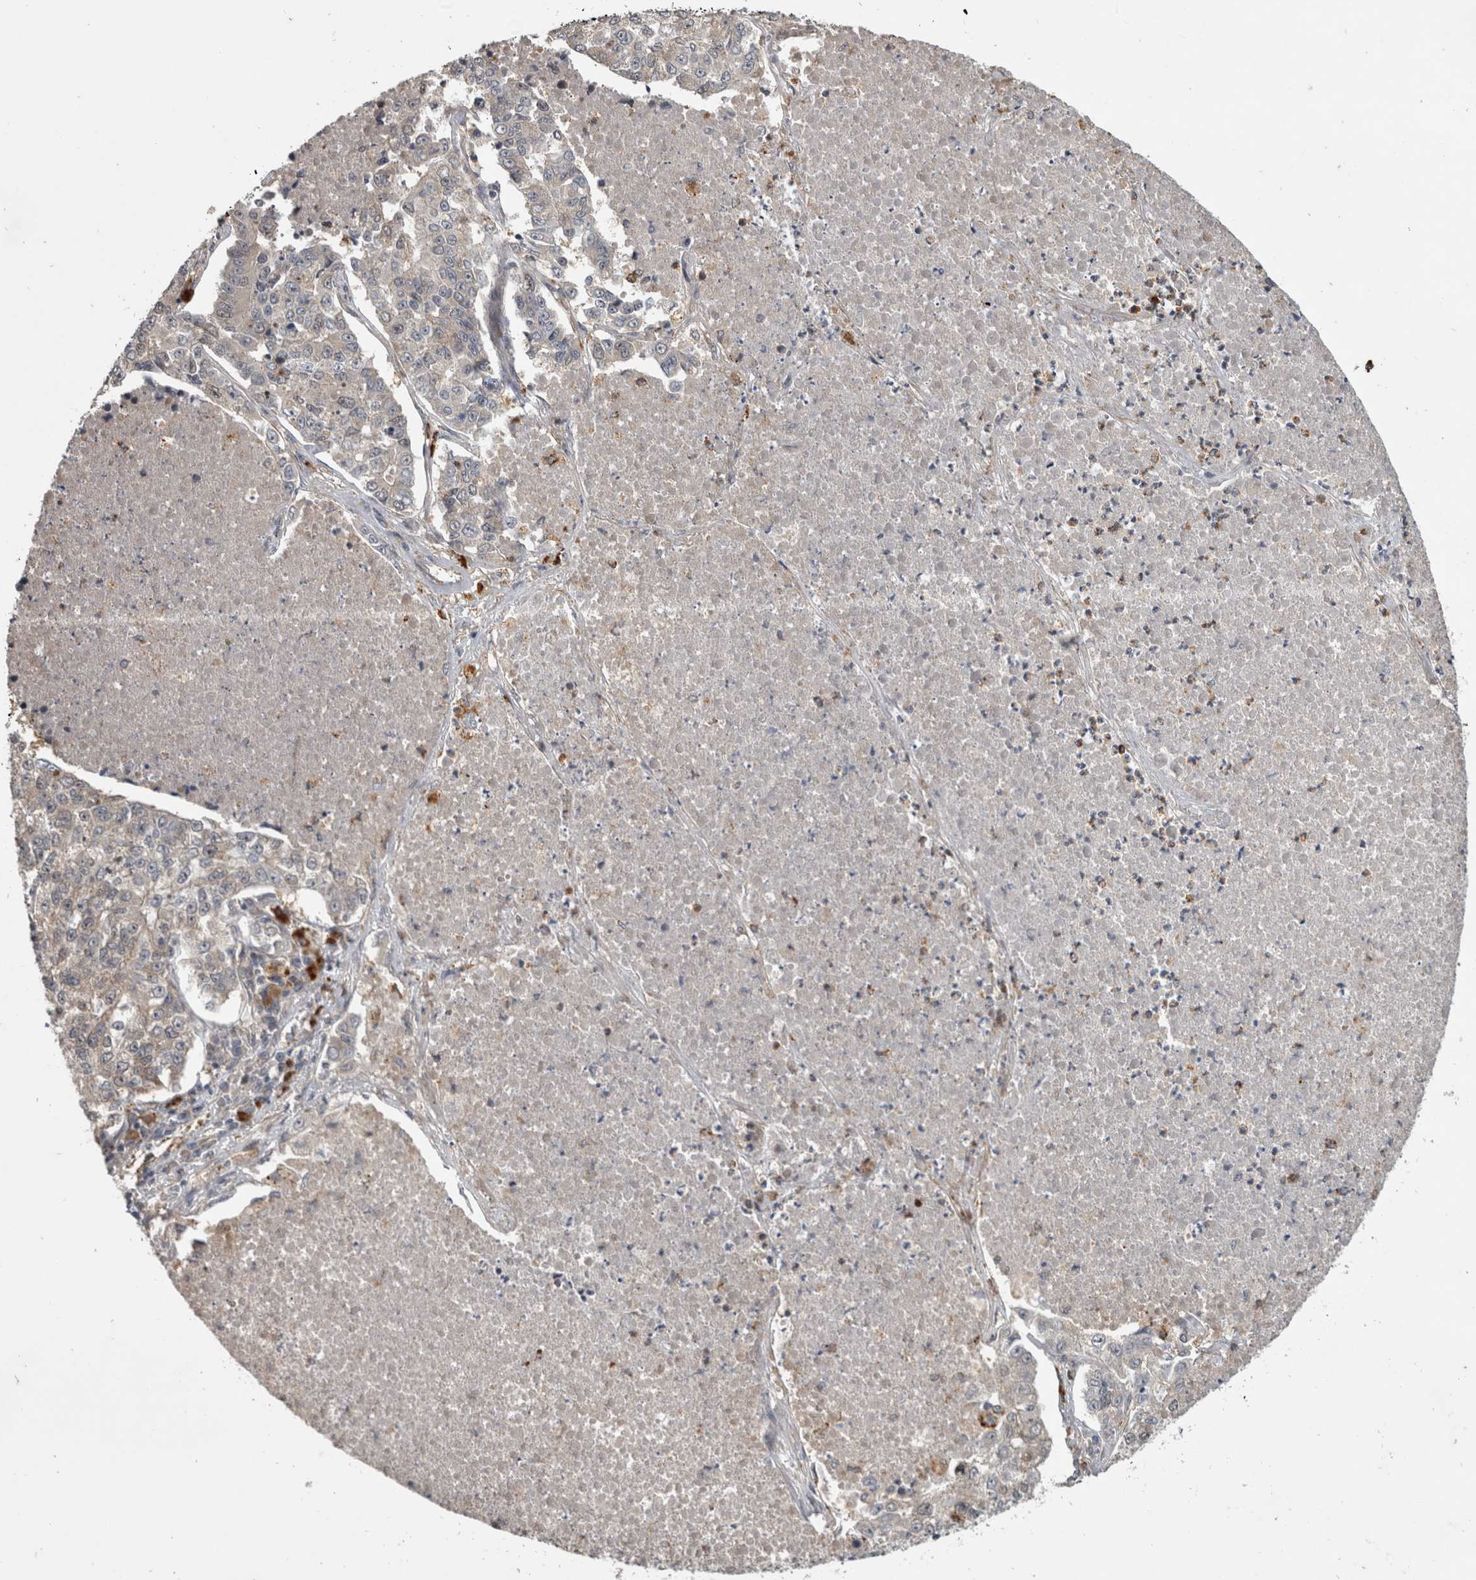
{"staining": {"intensity": "negative", "quantity": "none", "location": "none"}, "tissue": "lung cancer", "cell_type": "Tumor cells", "image_type": "cancer", "snomed": [{"axis": "morphology", "description": "Adenocarcinoma, NOS"}, {"axis": "topography", "description": "Lung"}], "caption": "The photomicrograph shows no staining of tumor cells in lung cancer.", "gene": "TRMT61B", "patient": {"sex": "male", "age": 49}}